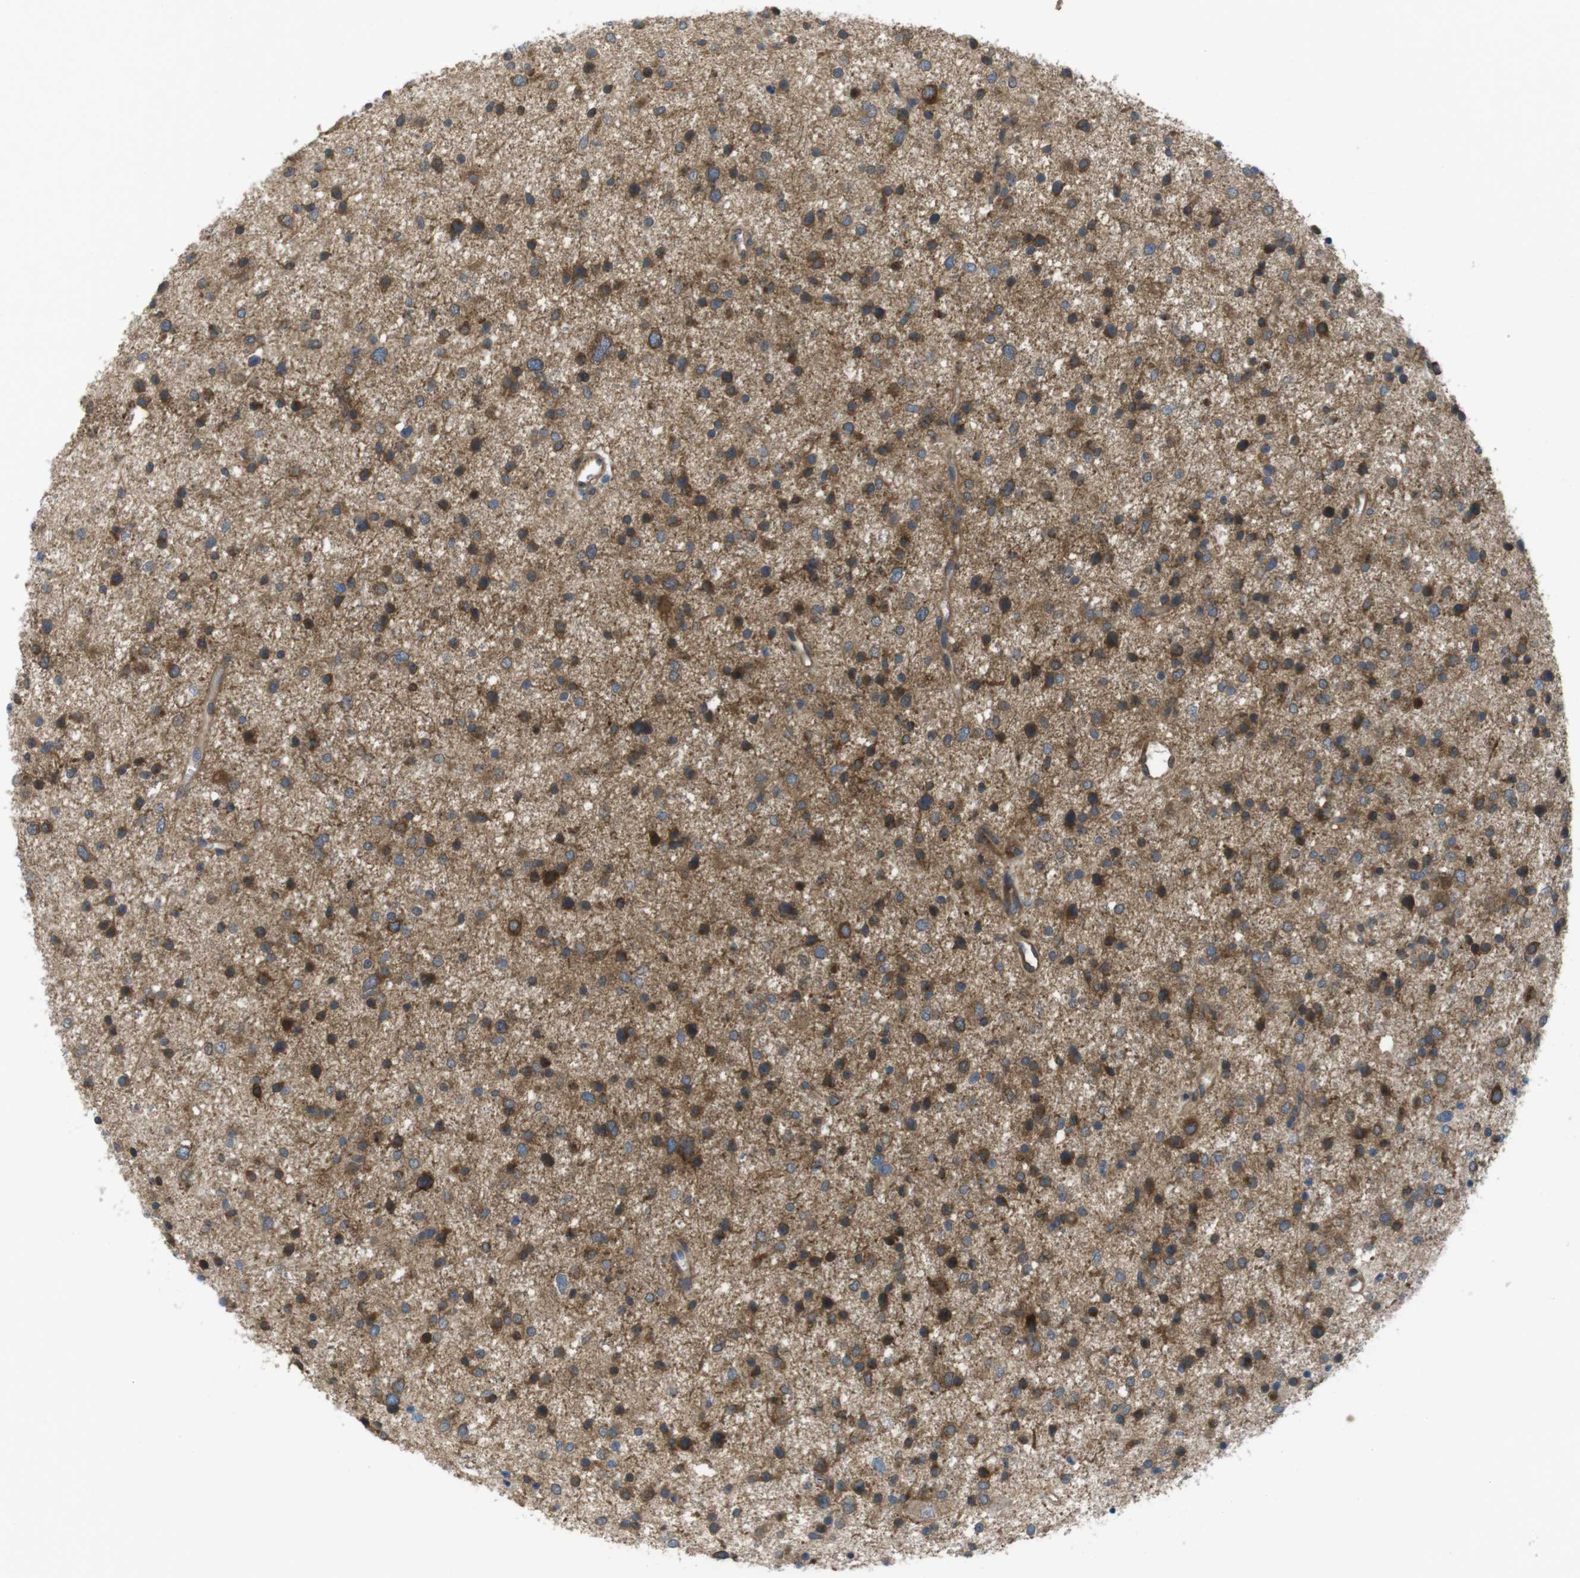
{"staining": {"intensity": "moderate", "quantity": ">75%", "location": "cytoplasmic/membranous"}, "tissue": "glioma", "cell_type": "Tumor cells", "image_type": "cancer", "snomed": [{"axis": "morphology", "description": "Glioma, malignant, Low grade"}, {"axis": "topography", "description": "Brain"}], "caption": "Immunohistochemical staining of human glioma exhibits moderate cytoplasmic/membranous protein expression in approximately >75% of tumor cells.", "gene": "MTHFD1", "patient": {"sex": "female", "age": 37}}